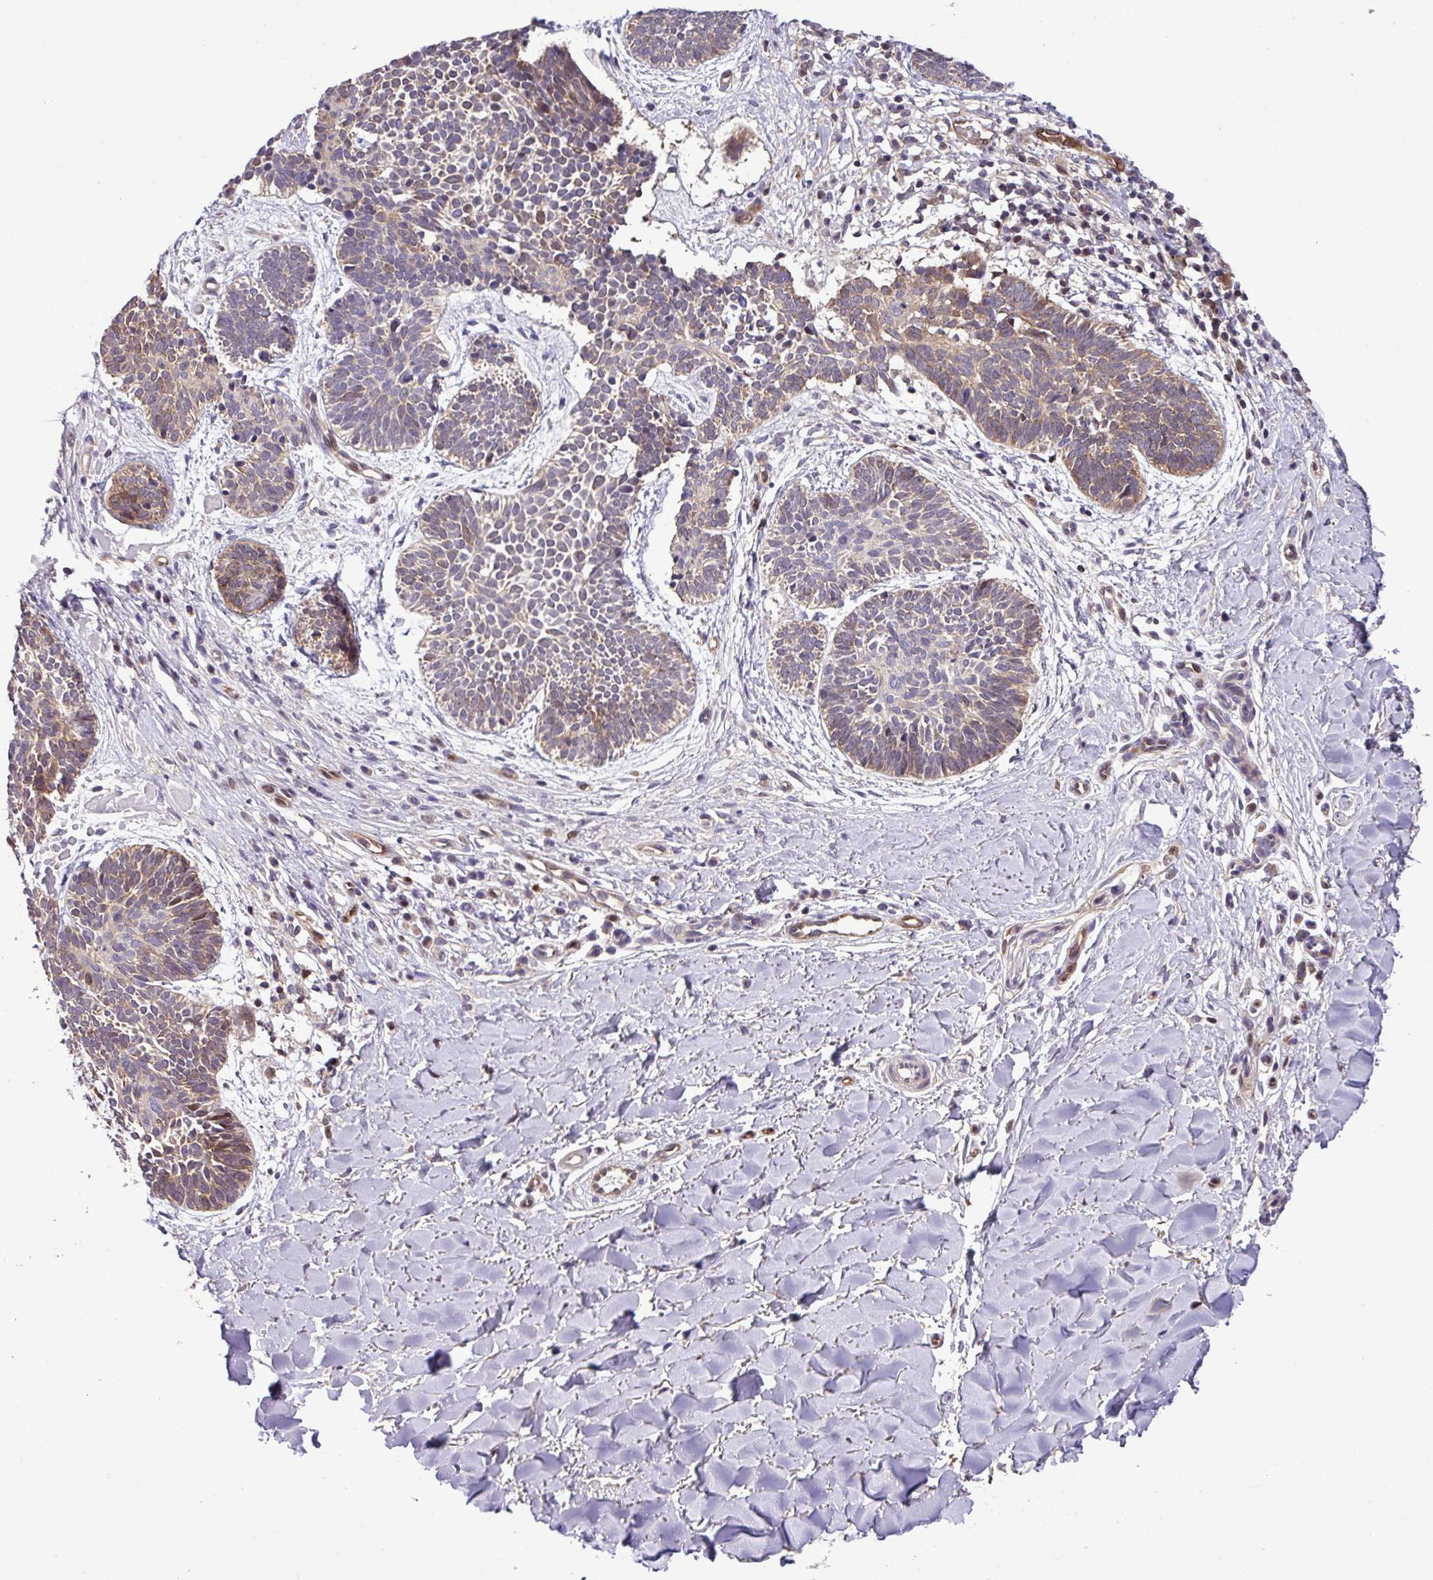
{"staining": {"intensity": "moderate", "quantity": ">75%", "location": "cytoplasmic/membranous"}, "tissue": "skin cancer", "cell_type": "Tumor cells", "image_type": "cancer", "snomed": [{"axis": "morphology", "description": "Basal cell carcinoma"}, {"axis": "topography", "description": "Skin"}], "caption": "Immunohistochemical staining of basal cell carcinoma (skin) exhibits medium levels of moderate cytoplasmic/membranous positivity in about >75% of tumor cells.", "gene": "CARHSP1", "patient": {"sex": "male", "age": 49}}